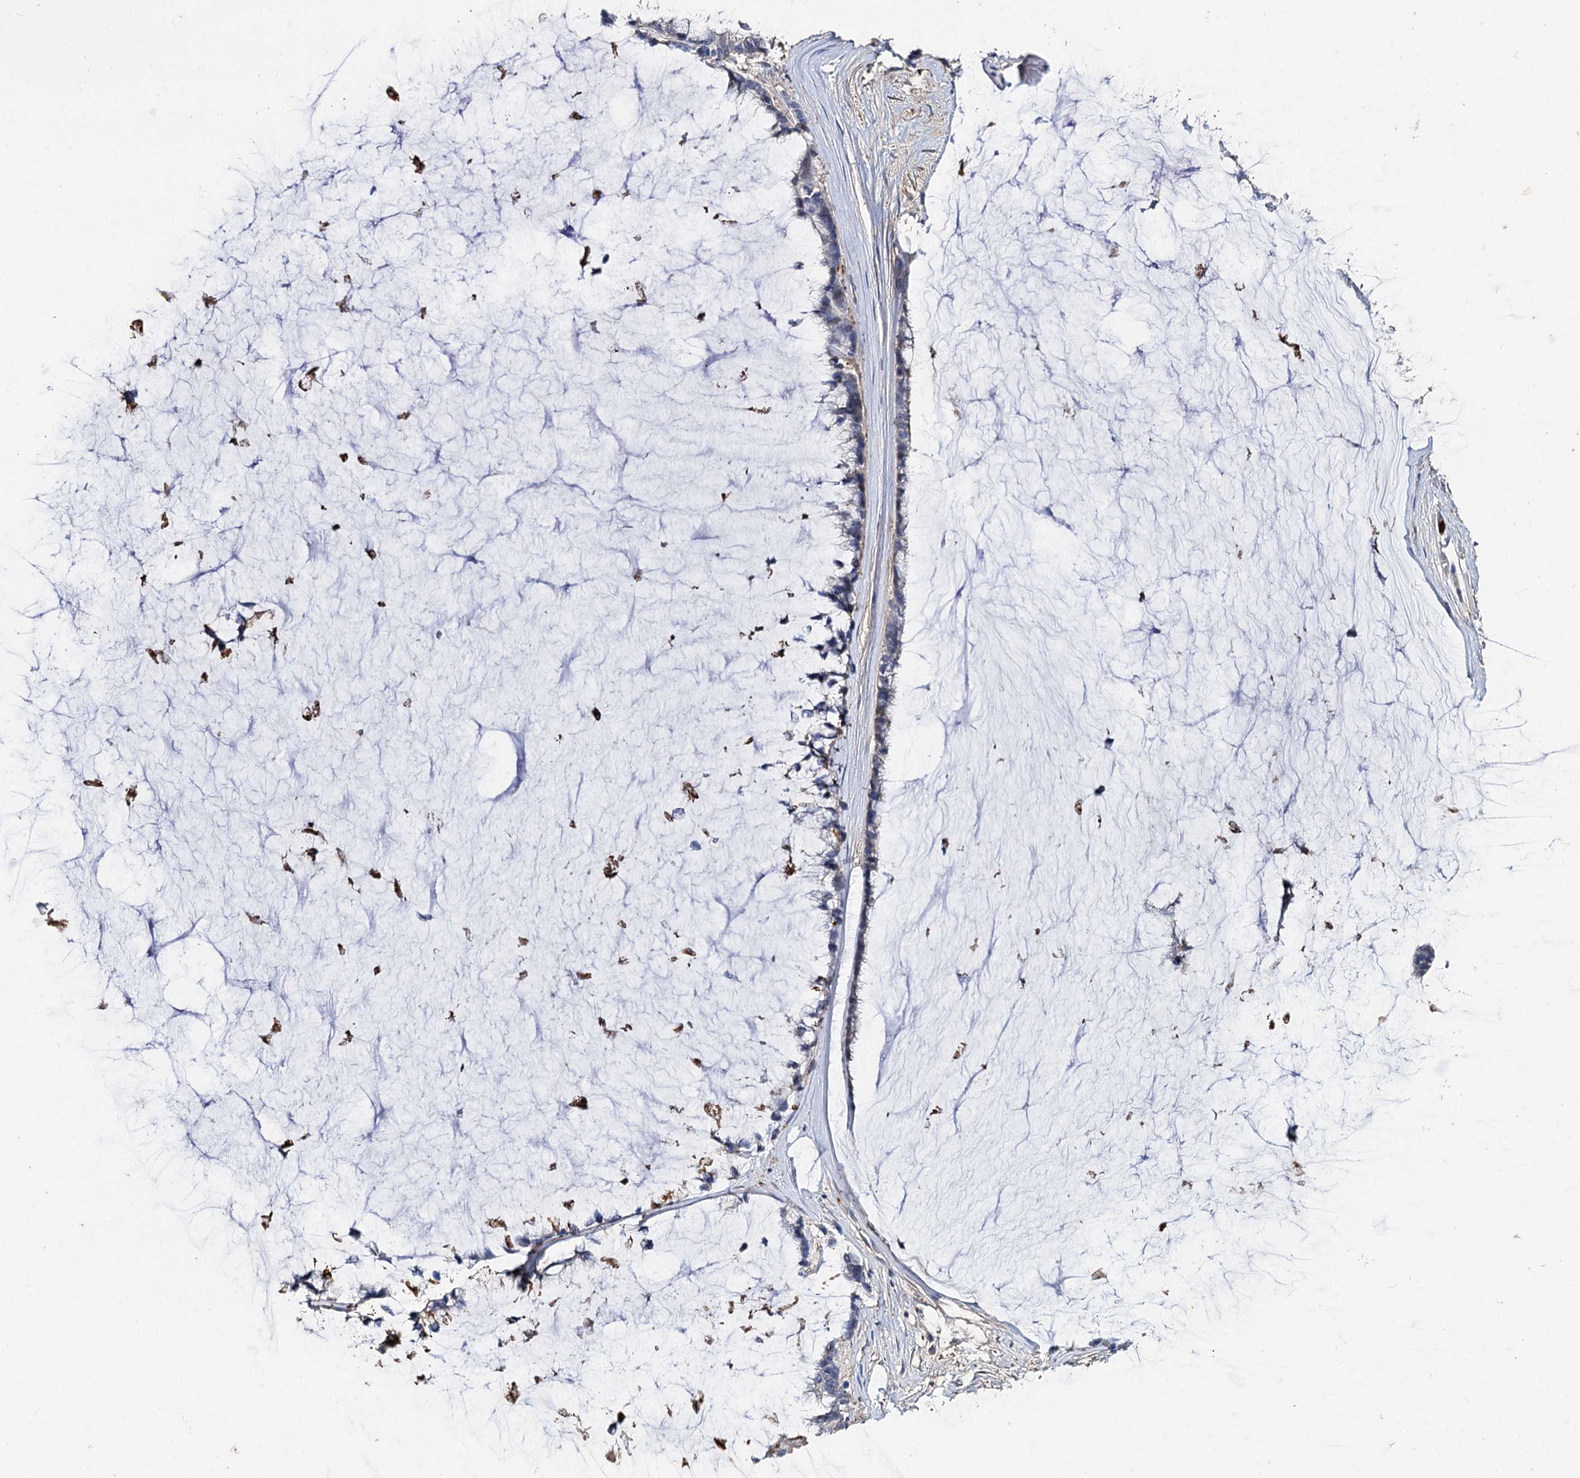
{"staining": {"intensity": "negative", "quantity": "none", "location": "none"}, "tissue": "ovarian cancer", "cell_type": "Tumor cells", "image_type": "cancer", "snomed": [{"axis": "morphology", "description": "Cystadenocarcinoma, mucinous, NOS"}, {"axis": "topography", "description": "Ovary"}], "caption": "DAB immunohistochemical staining of mucinous cystadenocarcinoma (ovarian) demonstrates no significant positivity in tumor cells. (Brightfield microscopy of DAB (3,3'-diaminobenzidine) IHC at high magnification).", "gene": "DNAH6", "patient": {"sex": "female", "age": 39}}